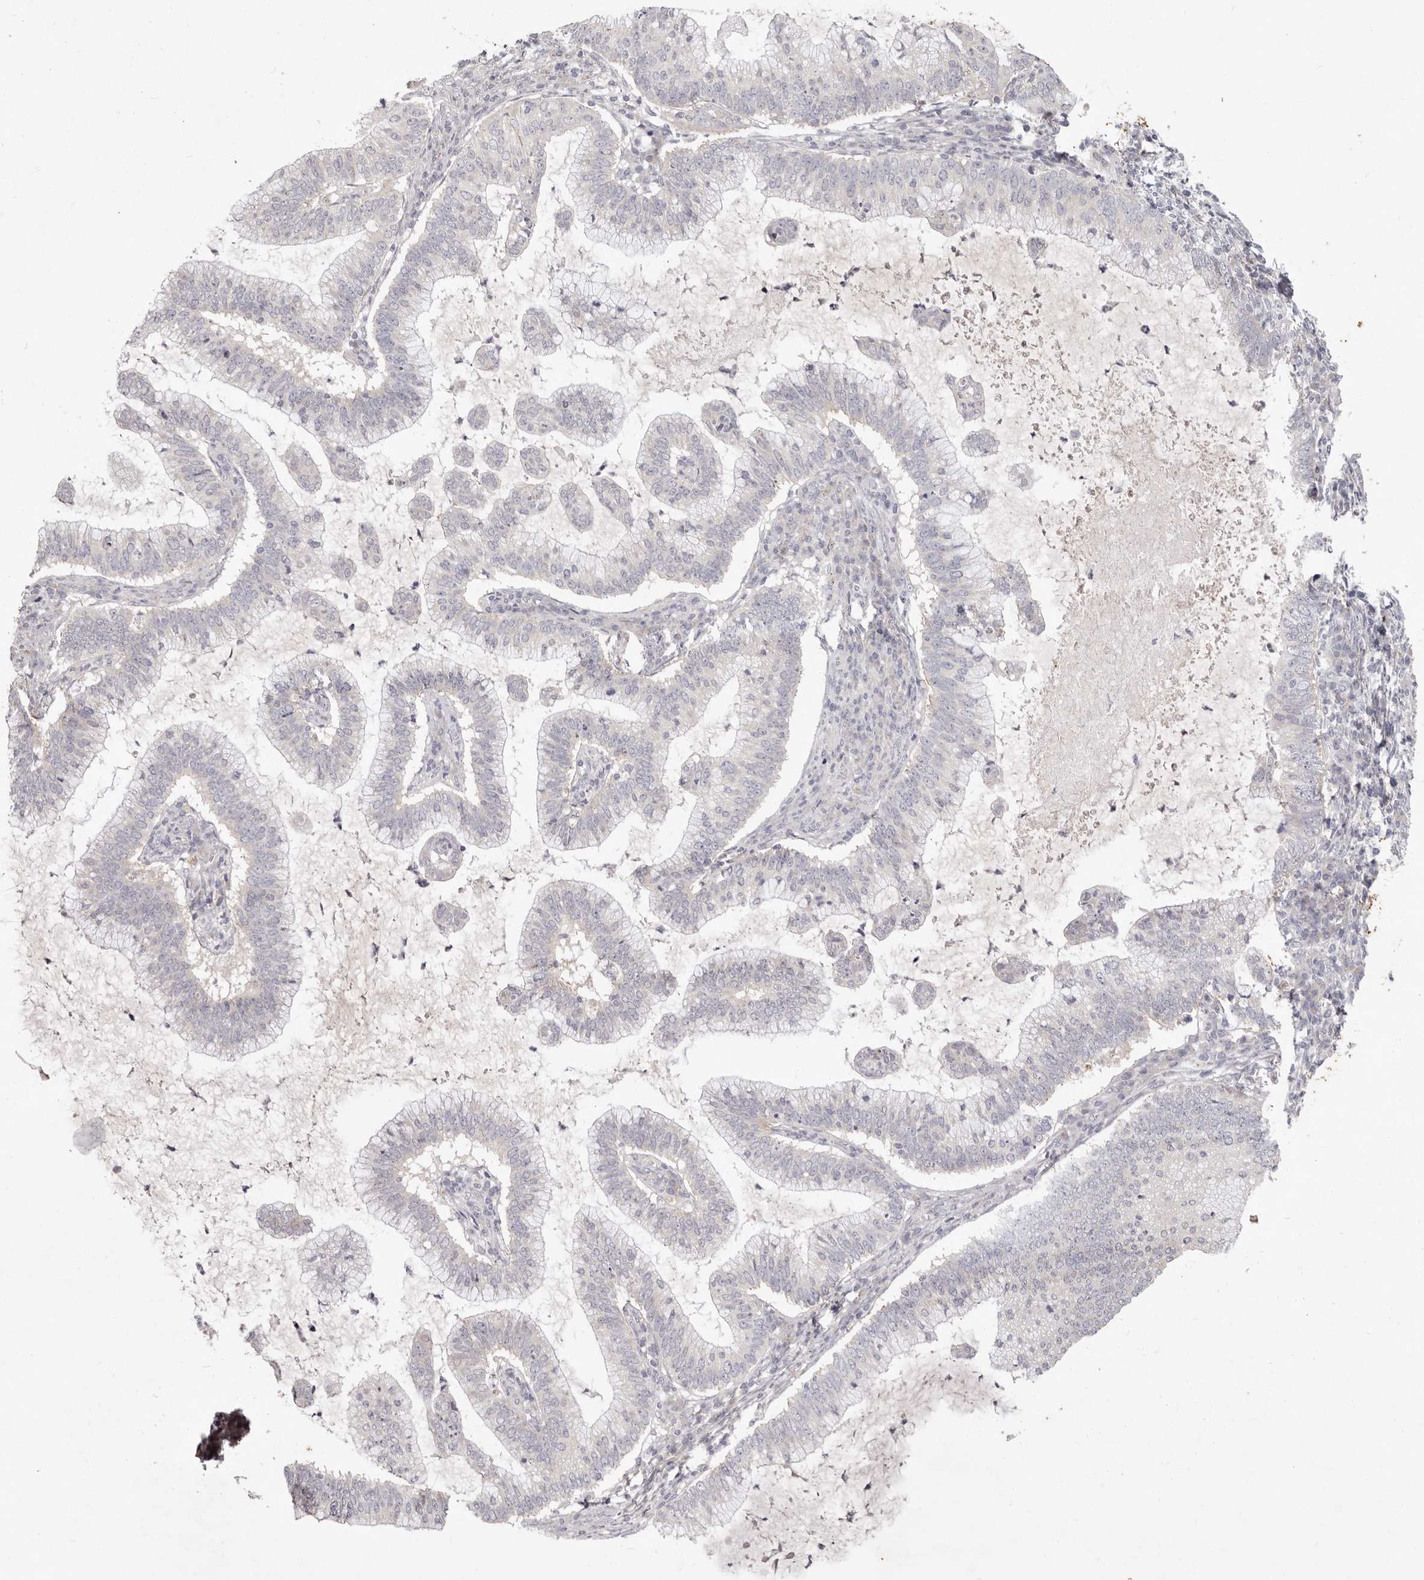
{"staining": {"intensity": "negative", "quantity": "none", "location": "none"}, "tissue": "cervical cancer", "cell_type": "Tumor cells", "image_type": "cancer", "snomed": [{"axis": "morphology", "description": "Adenocarcinoma, NOS"}, {"axis": "topography", "description": "Cervix"}], "caption": "This is an immunohistochemistry photomicrograph of human cervical cancer. There is no expression in tumor cells.", "gene": "GARNL3", "patient": {"sex": "female", "age": 36}}